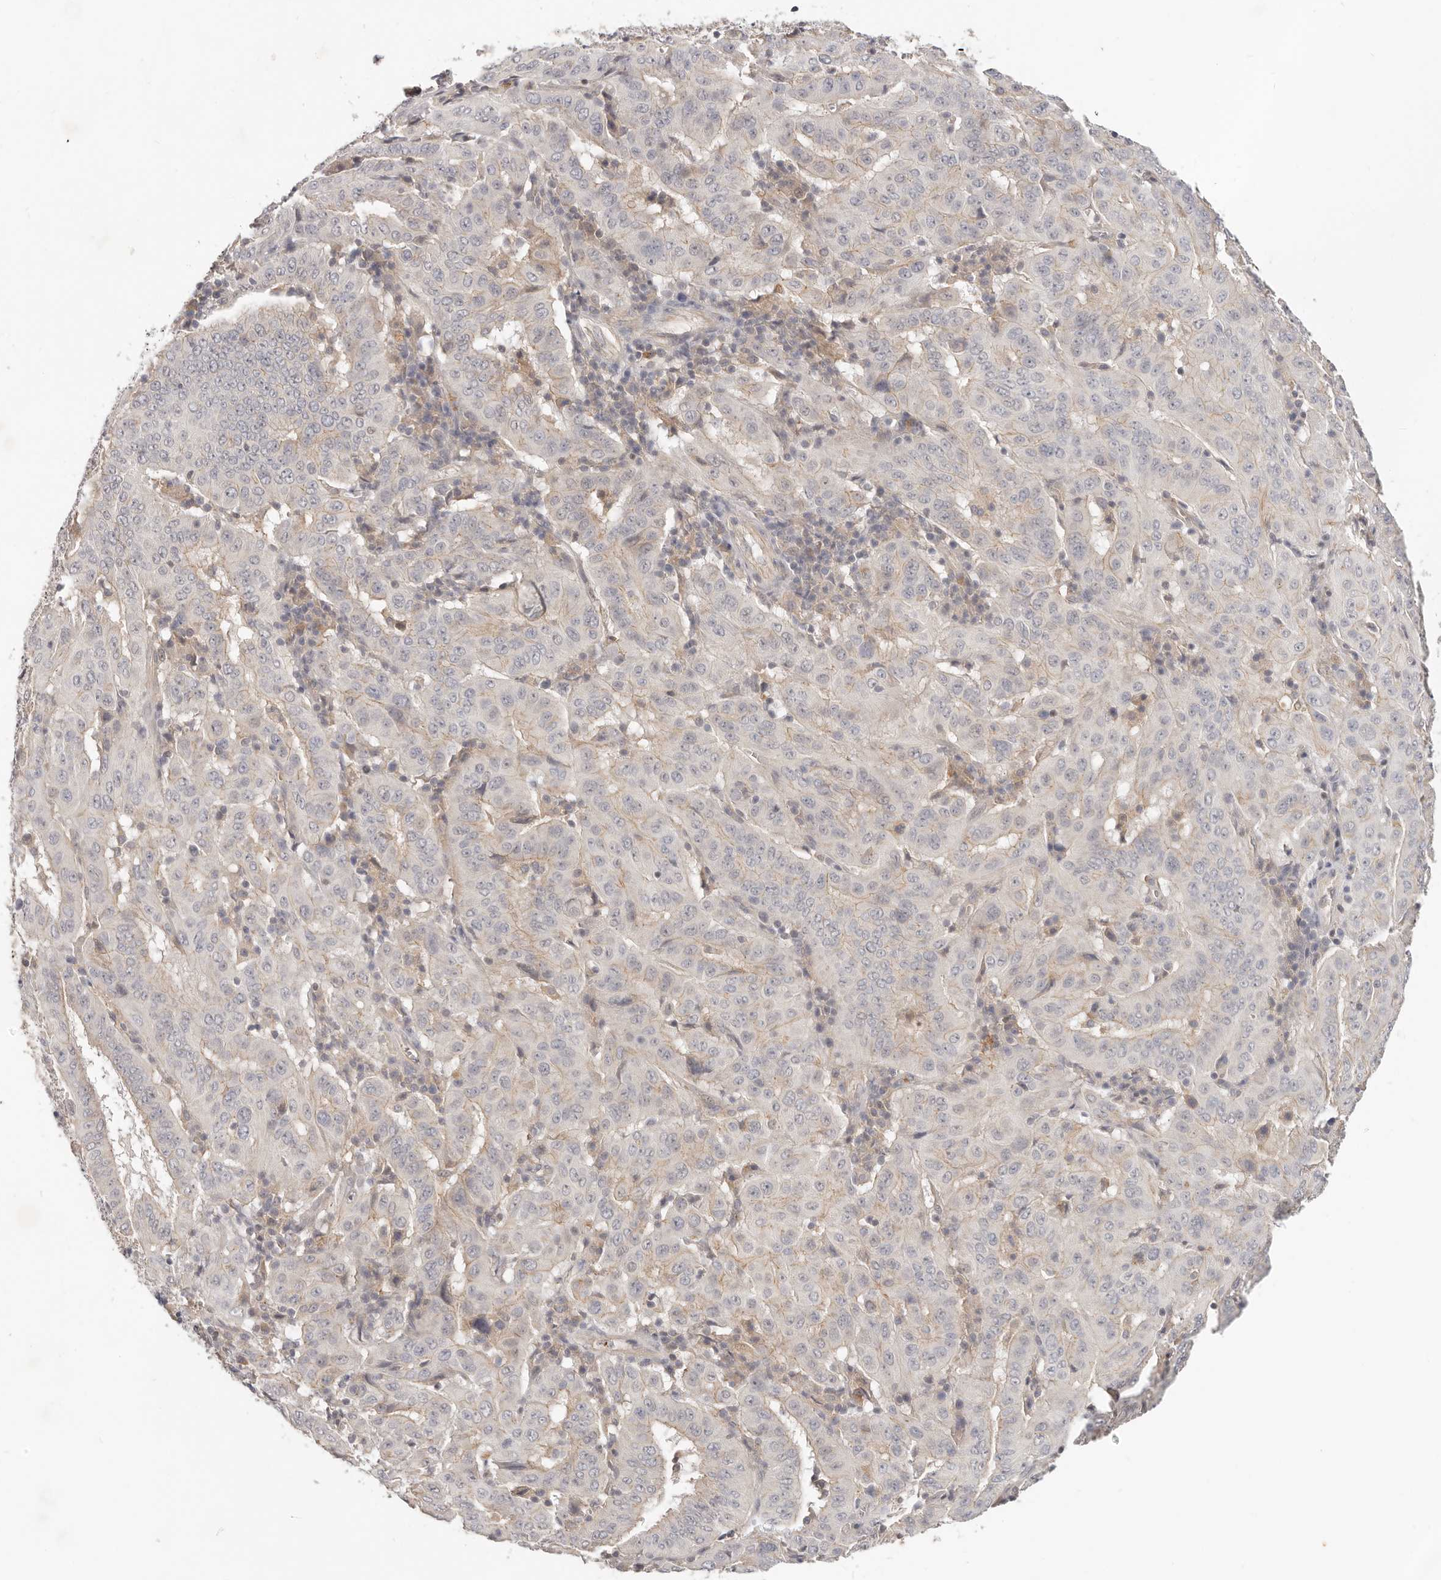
{"staining": {"intensity": "weak", "quantity": "<25%", "location": "cytoplasmic/membranous"}, "tissue": "pancreatic cancer", "cell_type": "Tumor cells", "image_type": "cancer", "snomed": [{"axis": "morphology", "description": "Adenocarcinoma, NOS"}, {"axis": "topography", "description": "Pancreas"}], "caption": "Tumor cells show no significant protein positivity in pancreatic adenocarcinoma.", "gene": "USP49", "patient": {"sex": "male", "age": 63}}